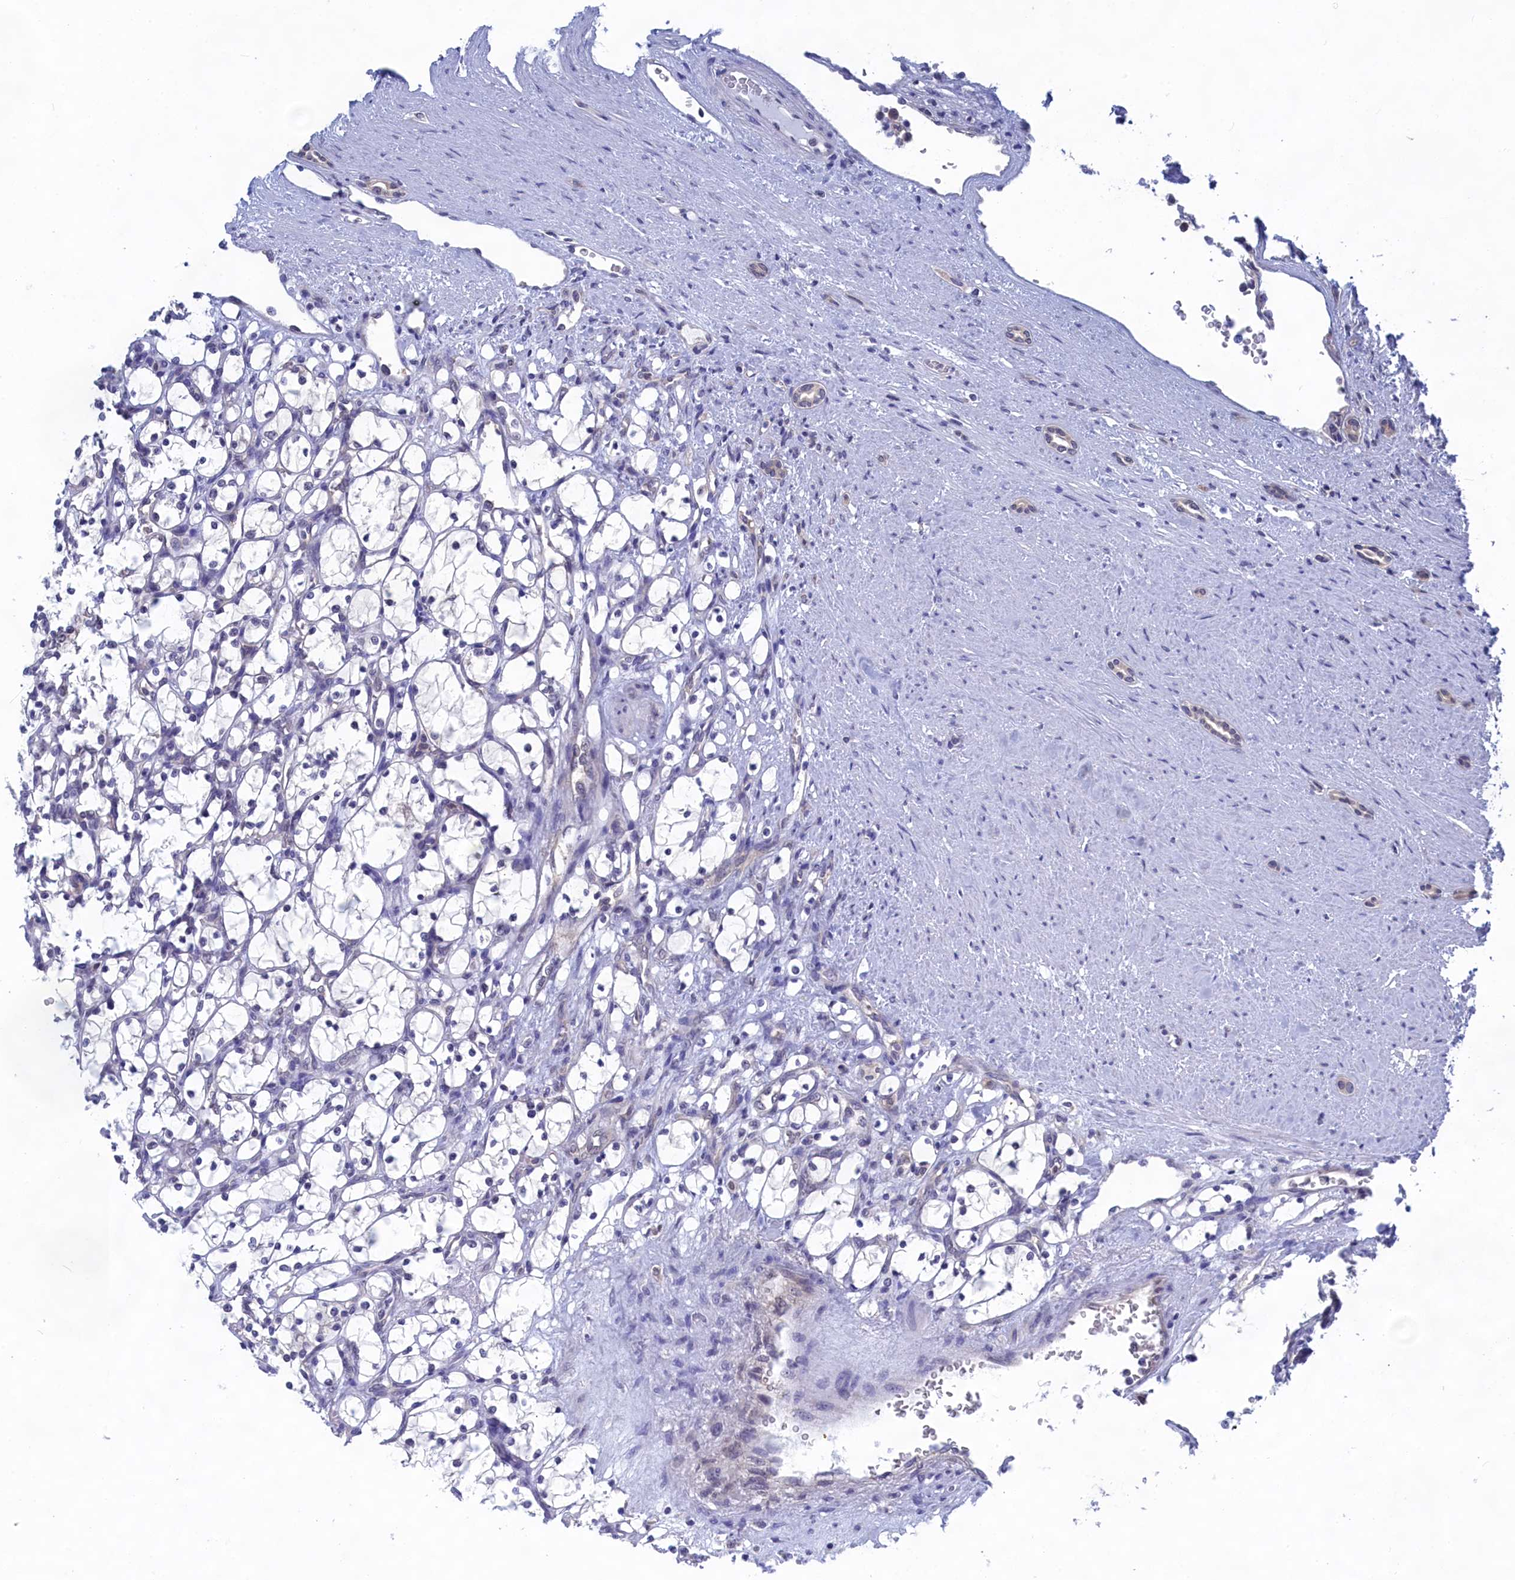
{"staining": {"intensity": "negative", "quantity": "none", "location": "none"}, "tissue": "renal cancer", "cell_type": "Tumor cells", "image_type": "cancer", "snomed": [{"axis": "morphology", "description": "Adenocarcinoma, NOS"}, {"axis": "topography", "description": "Kidney"}], "caption": "Renal cancer (adenocarcinoma) stained for a protein using immunohistochemistry demonstrates no staining tumor cells.", "gene": "PGP", "patient": {"sex": "female", "age": 69}}